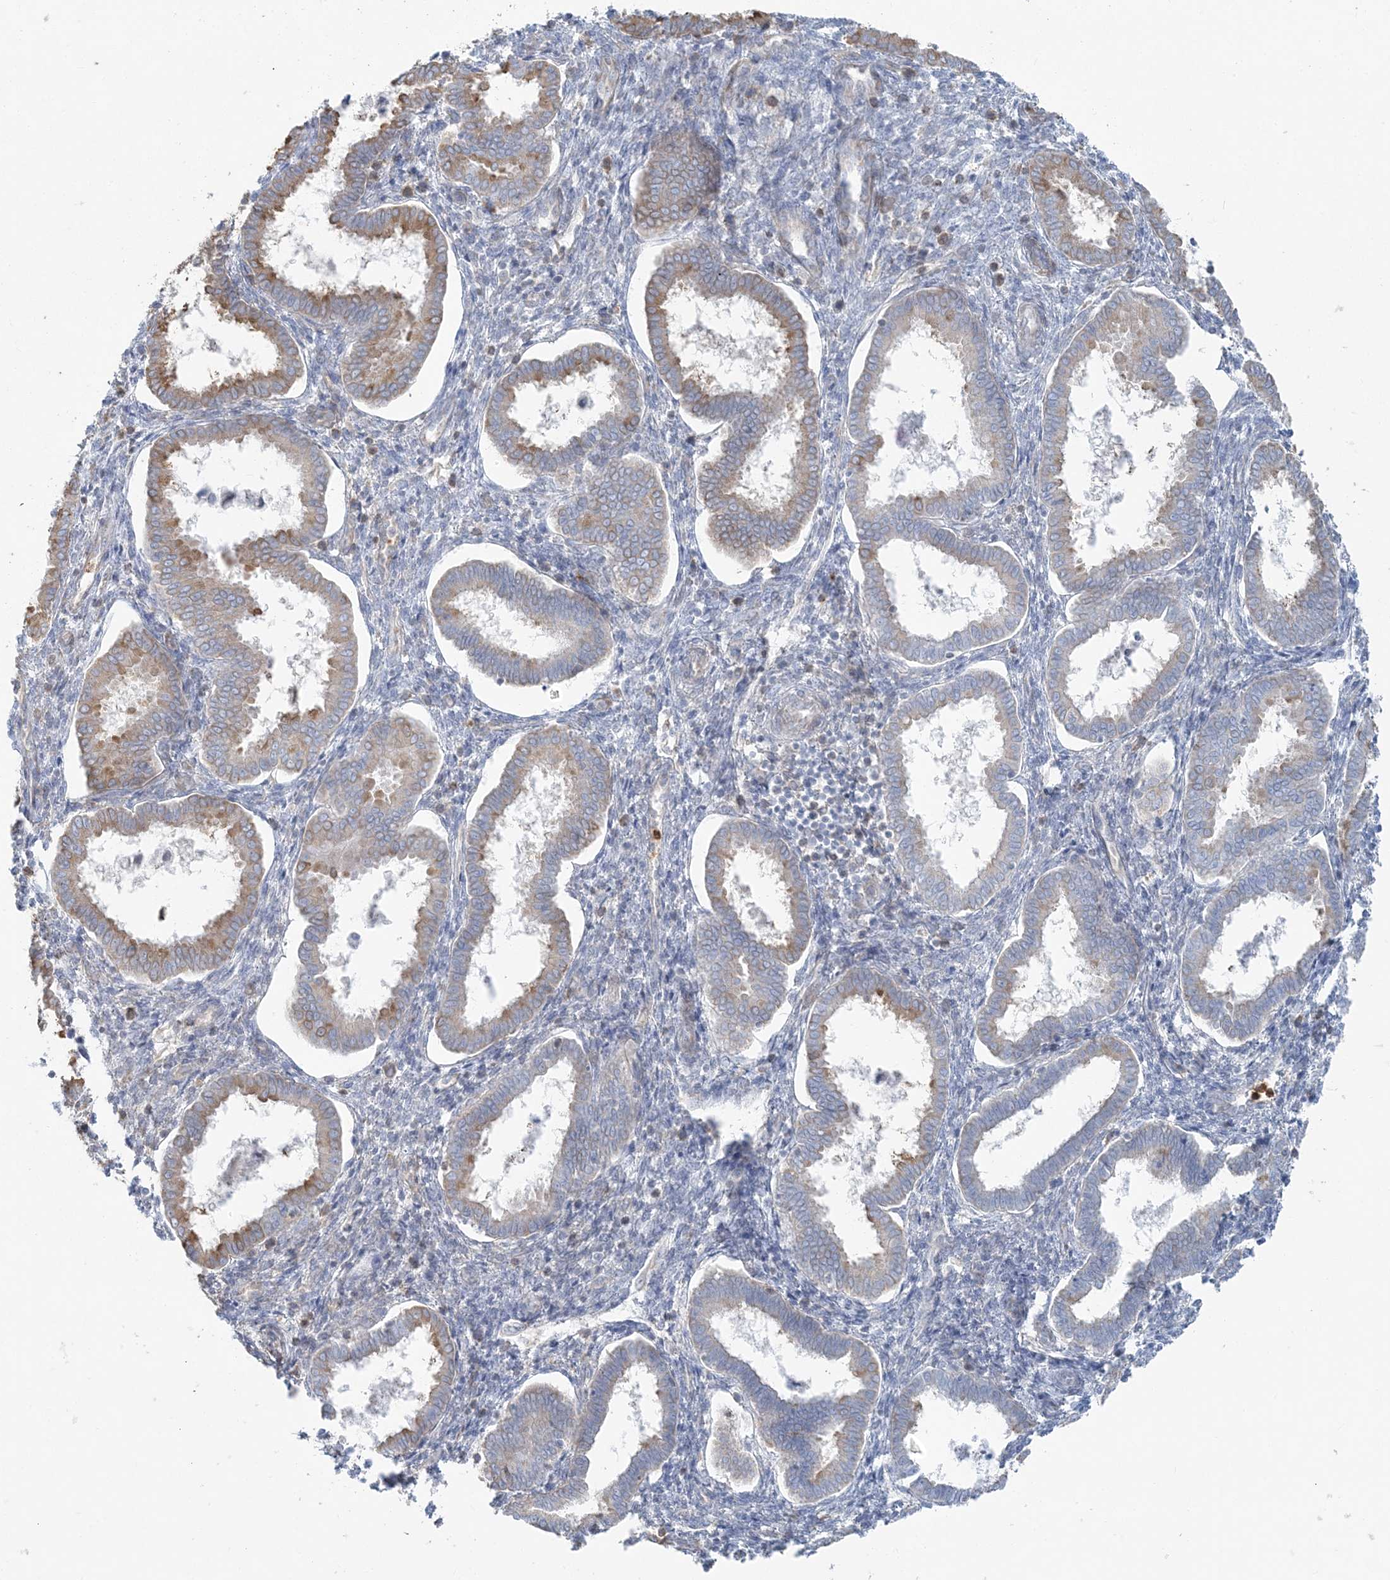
{"staining": {"intensity": "negative", "quantity": "none", "location": "none"}, "tissue": "endometrium", "cell_type": "Cells in endometrial stroma", "image_type": "normal", "snomed": [{"axis": "morphology", "description": "Normal tissue, NOS"}, {"axis": "topography", "description": "Endometrium"}], "caption": "Unremarkable endometrium was stained to show a protein in brown. There is no significant expression in cells in endometrial stroma. The staining was performed using DAB (3,3'-diaminobenzidine) to visualize the protein expression in brown, while the nuclei were stained in blue with hematoxylin (Magnification: 20x).", "gene": "CCNJ", "patient": {"sex": "female", "age": 24}}